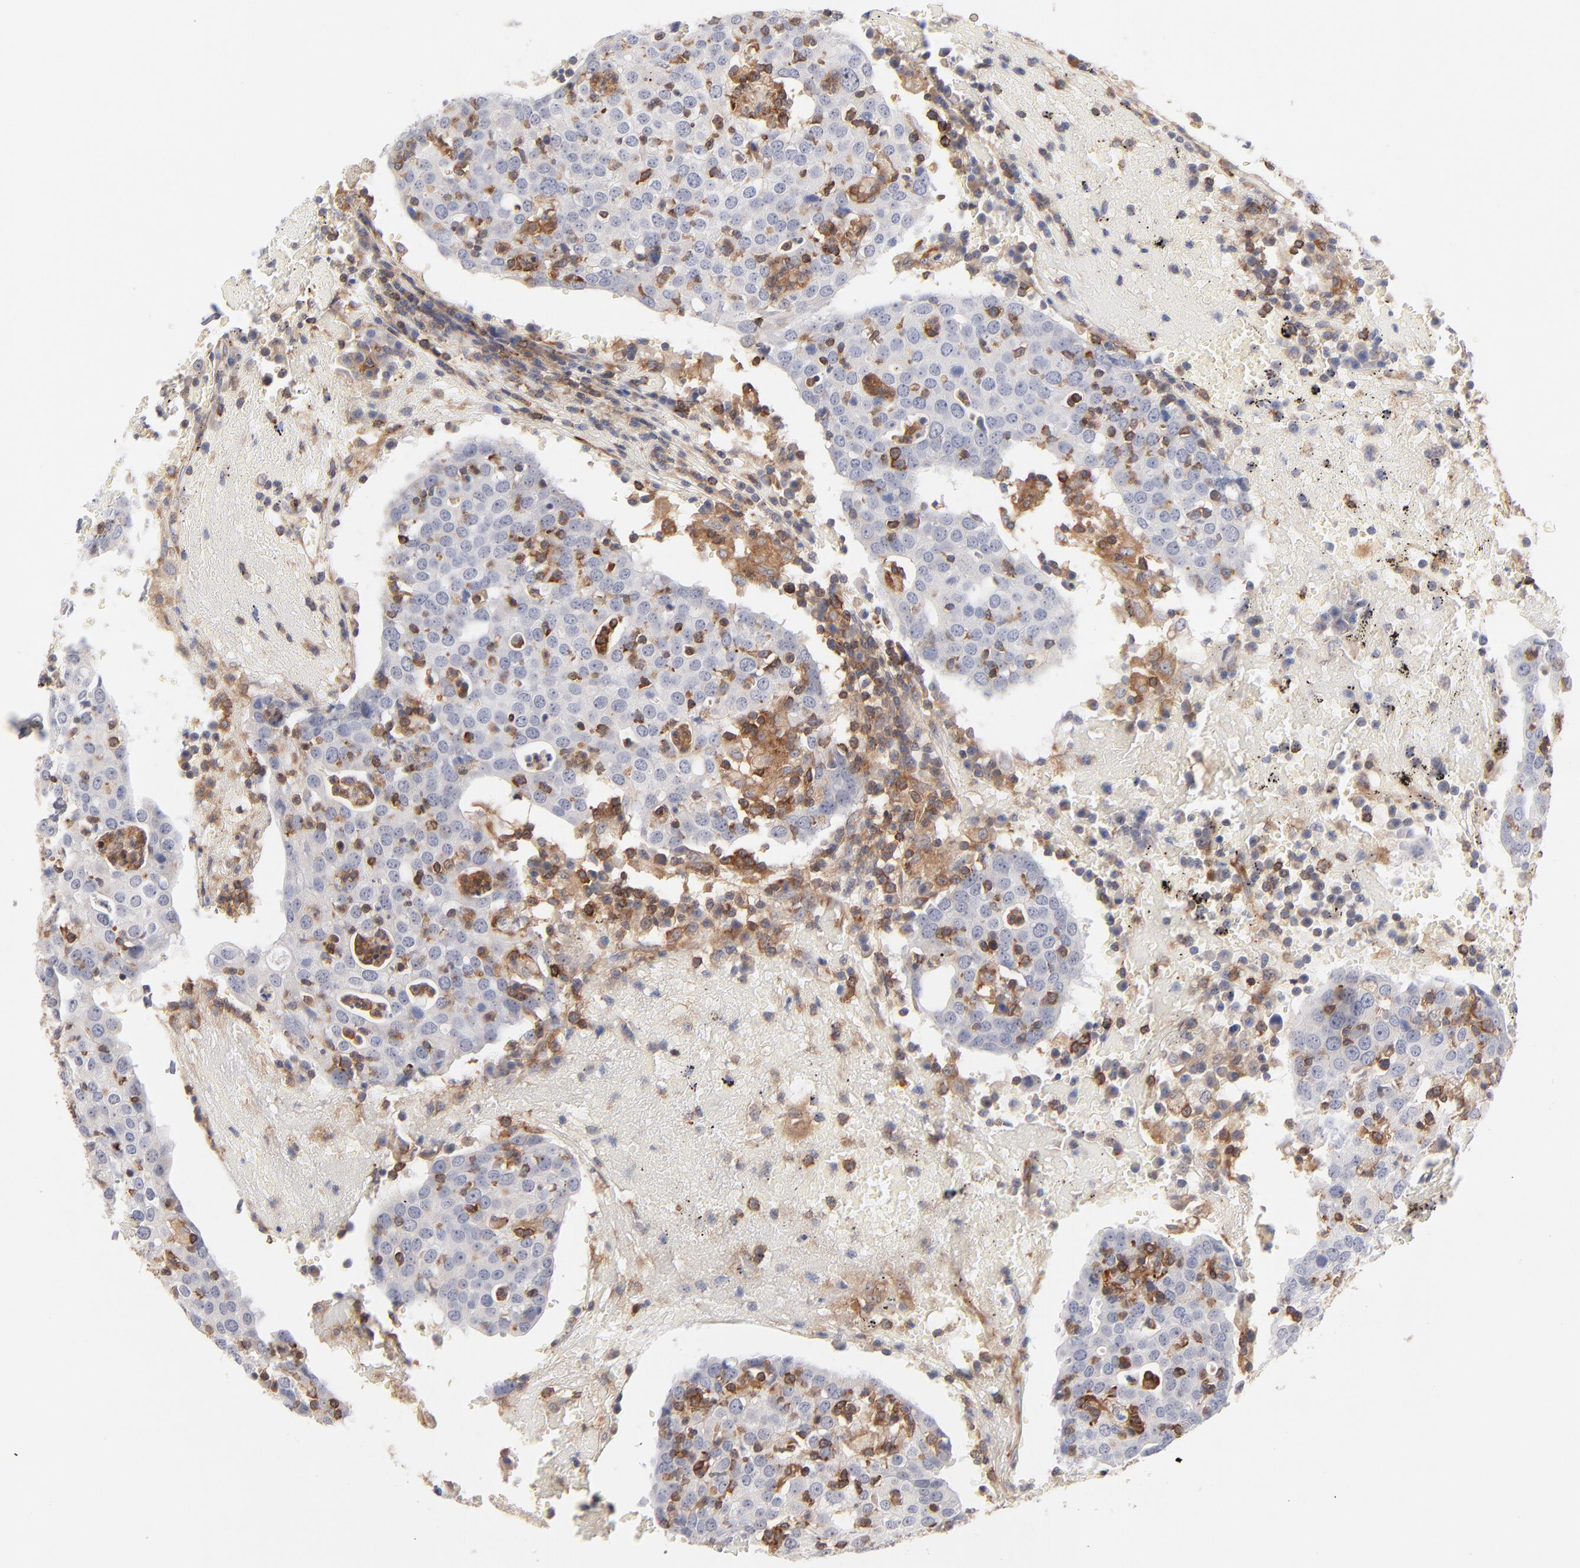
{"staining": {"intensity": "moderate", "quantity": "<25%", "location": "cytoplasmic/membranous"}, "tissue": "head and neck cancer", "cell_type": "Tumor cells", "image_type": "cancer", "snomed": [{"axis": "morphology", "description": "Adenocarcinoma, NOS"}, {"axis": "topography", "description": "Salivary gland"}, {"axis": "topography", "description": "Head-Neck"}], "caption": "Immunohistochemical staining of head and neck adenocarcinoma displays low levels of moderate cytoplasmic/membranous staining in approximately <25% of tumor cells.", "gene": "WIPF1", "patient": {"sex": "female", "age": 65}}